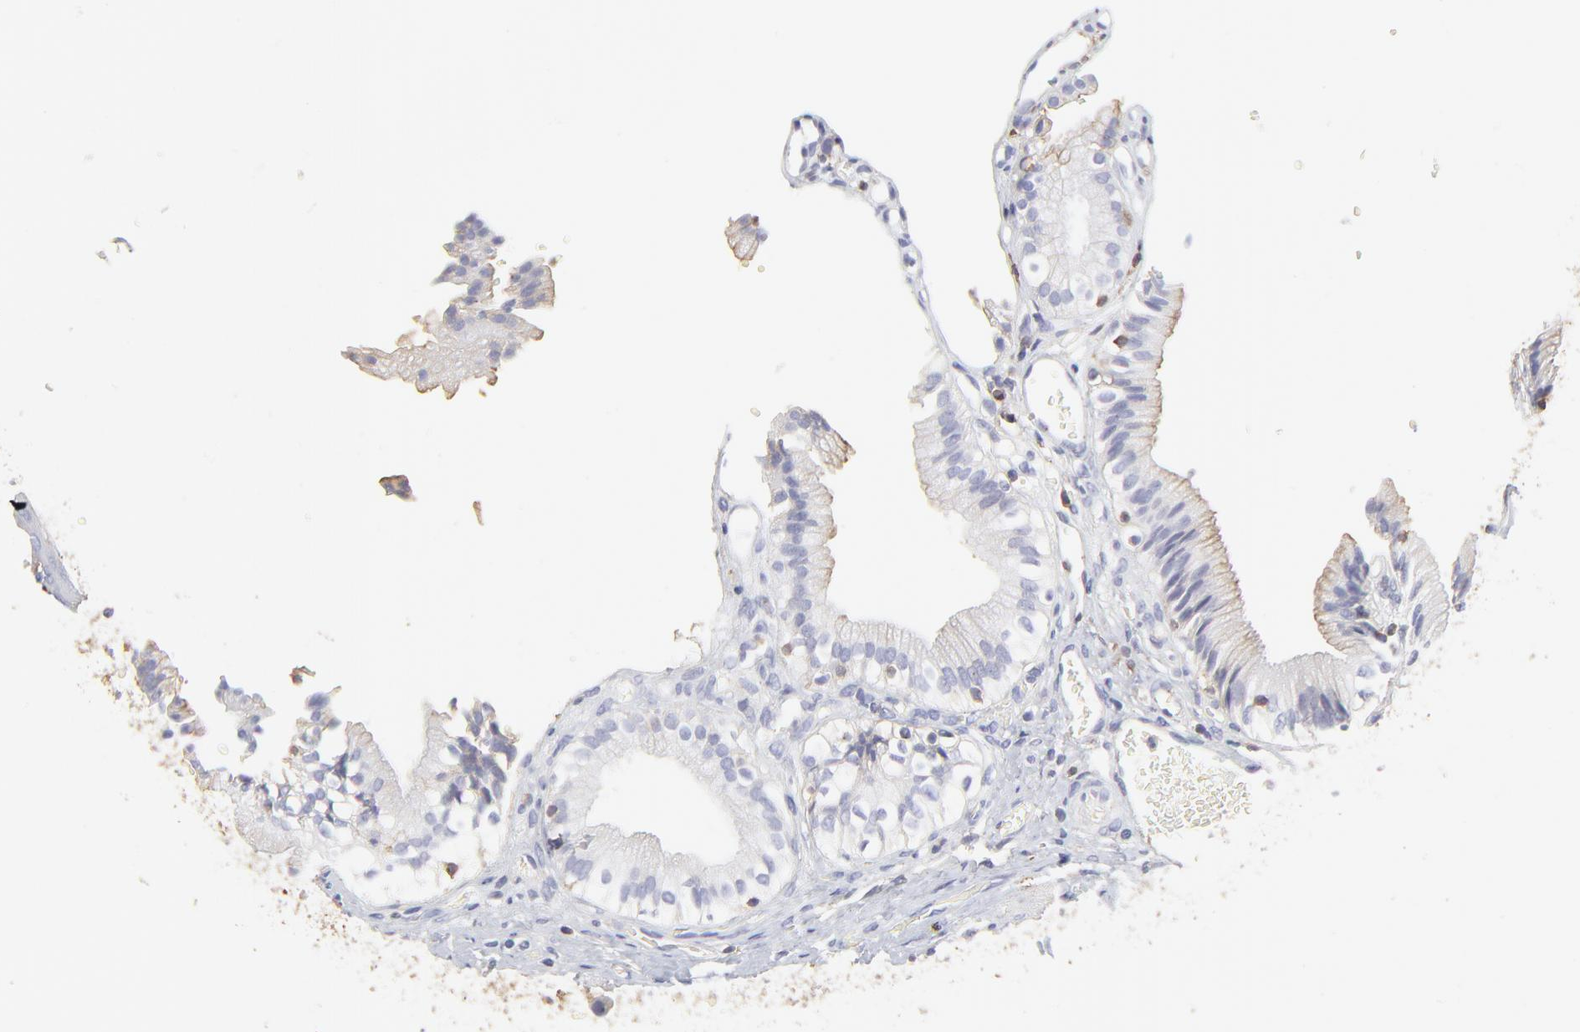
{"staining": {"intensity": "negative", "quantity": "none", "location": "none"}, "tissue": "gallbladder", "cell_type": "Glandular cells", "image_type": "normal", "snomed": [{"axis": "morphology", "description": "Normal tissue, NOS"}, {"axis": "topography", "description": "Gallbladder"}], "caption": "This micrograph is of normal gallbladder stained with IHC to label a protein in brown with the nuclei are counter-stained blue. There is no expression in glandular cells. (DAB immunohistochemistry (IHC), high magnification).", "gene": "ANXA6", "patient": {"sex": "male", "age": 65}}